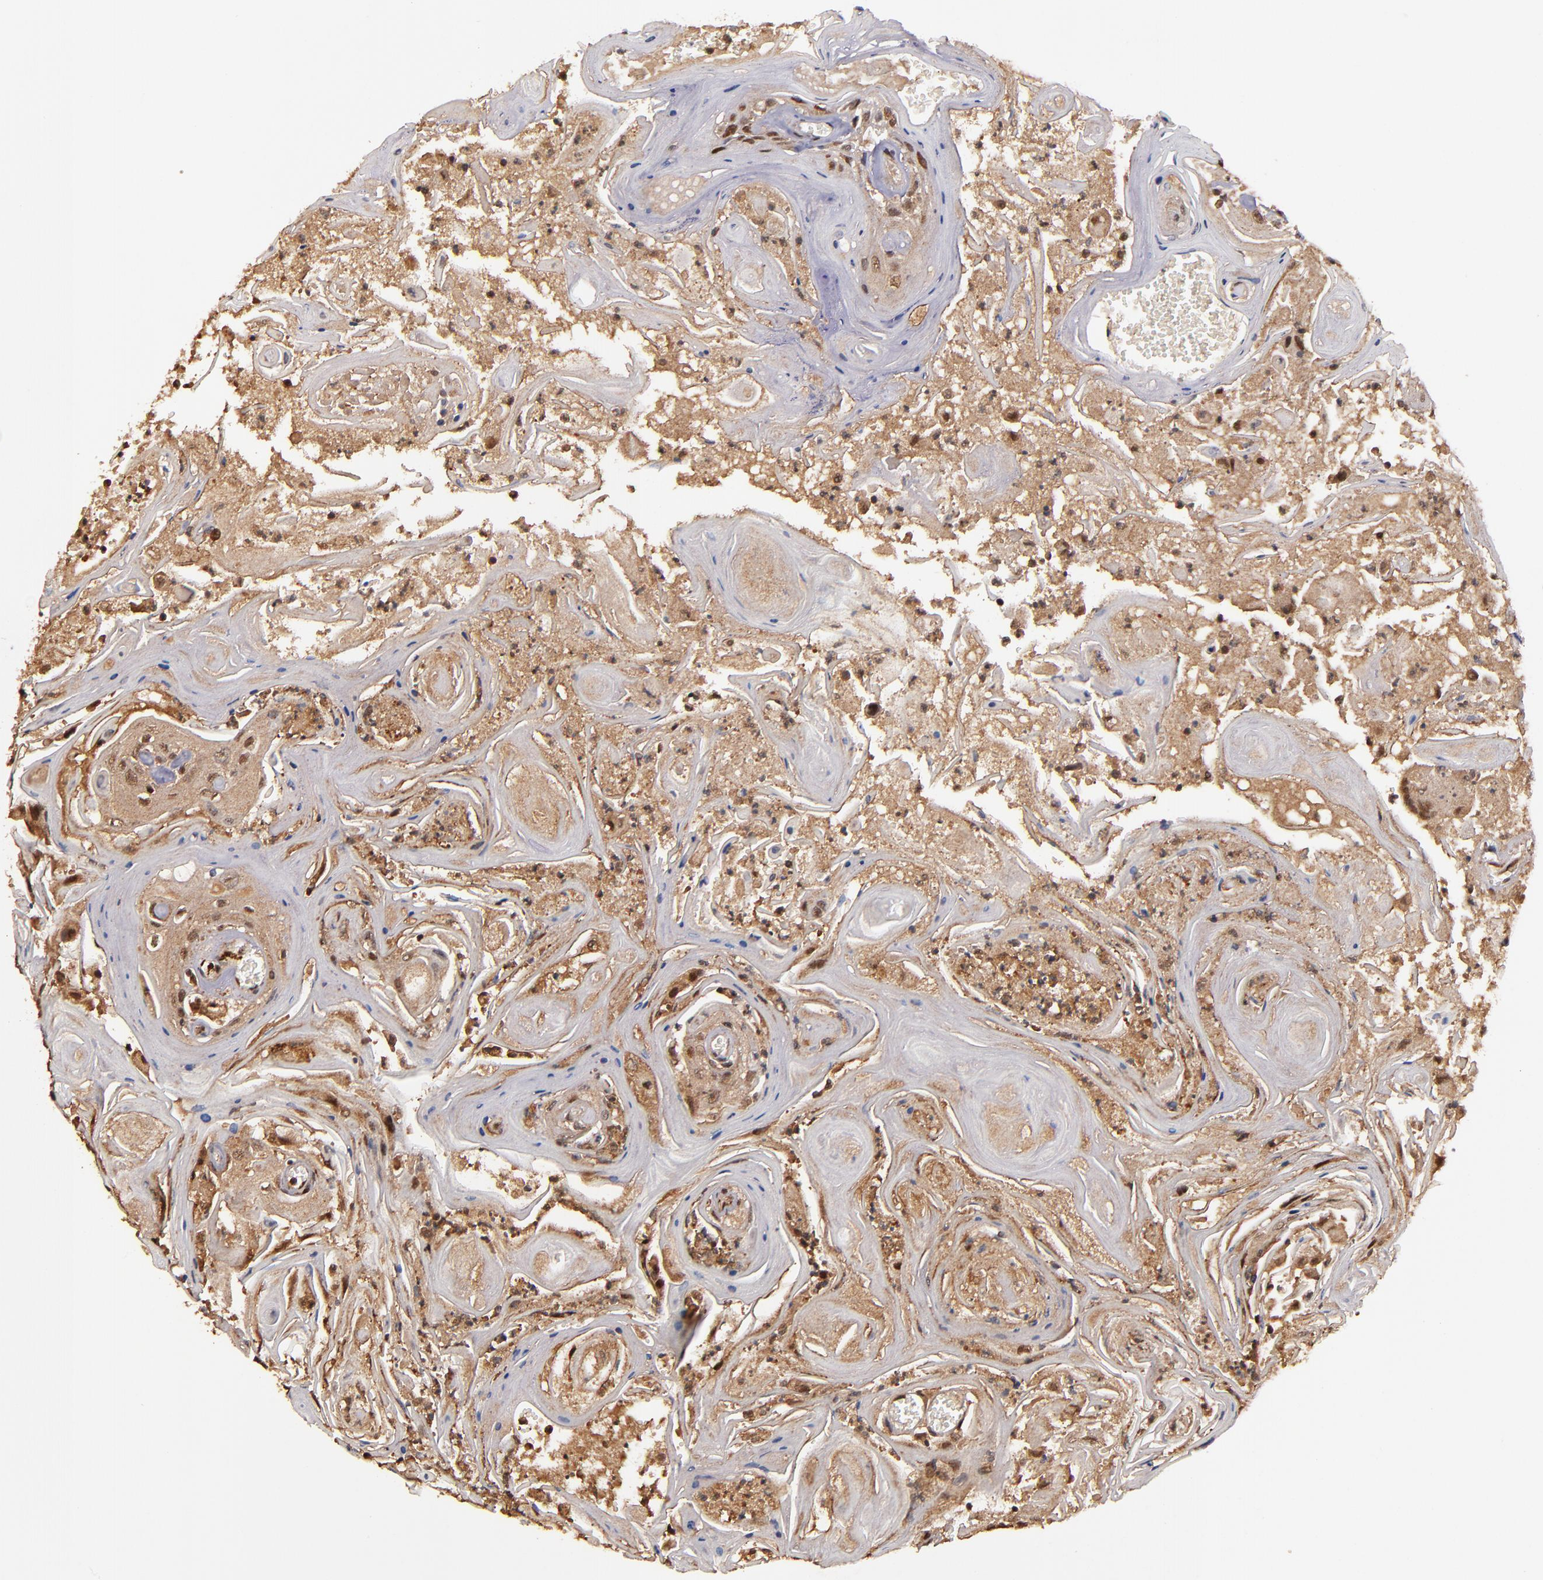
{"staining": {"intensity": "moderate", "quantity": ">75%", "location": "cytoplasmic/membranous"}, "tissue": "head and neck cancer", "cell_type": "Tumor cells", "image_type": "cancer", "snomed": [{"axis": "morphology", "description": "Squamous cell carcinoma, NOS"}, {"axis": "topography", "description": "Oral tissue"}, {"axis": "topography", "description": "Head-Neck"}], "caption": "Moderate cytoplasmic/membranous positivity is present in about >75% of tumor cells in head and neck squamous cell carcinoma. The protein of interest is stained brown, and the nuclei are stained in blue (DAB IHC with brightfield microscopy, high magnification).", "gene": "RIOK3", "patient": {"sex": "female", "age": 76}}